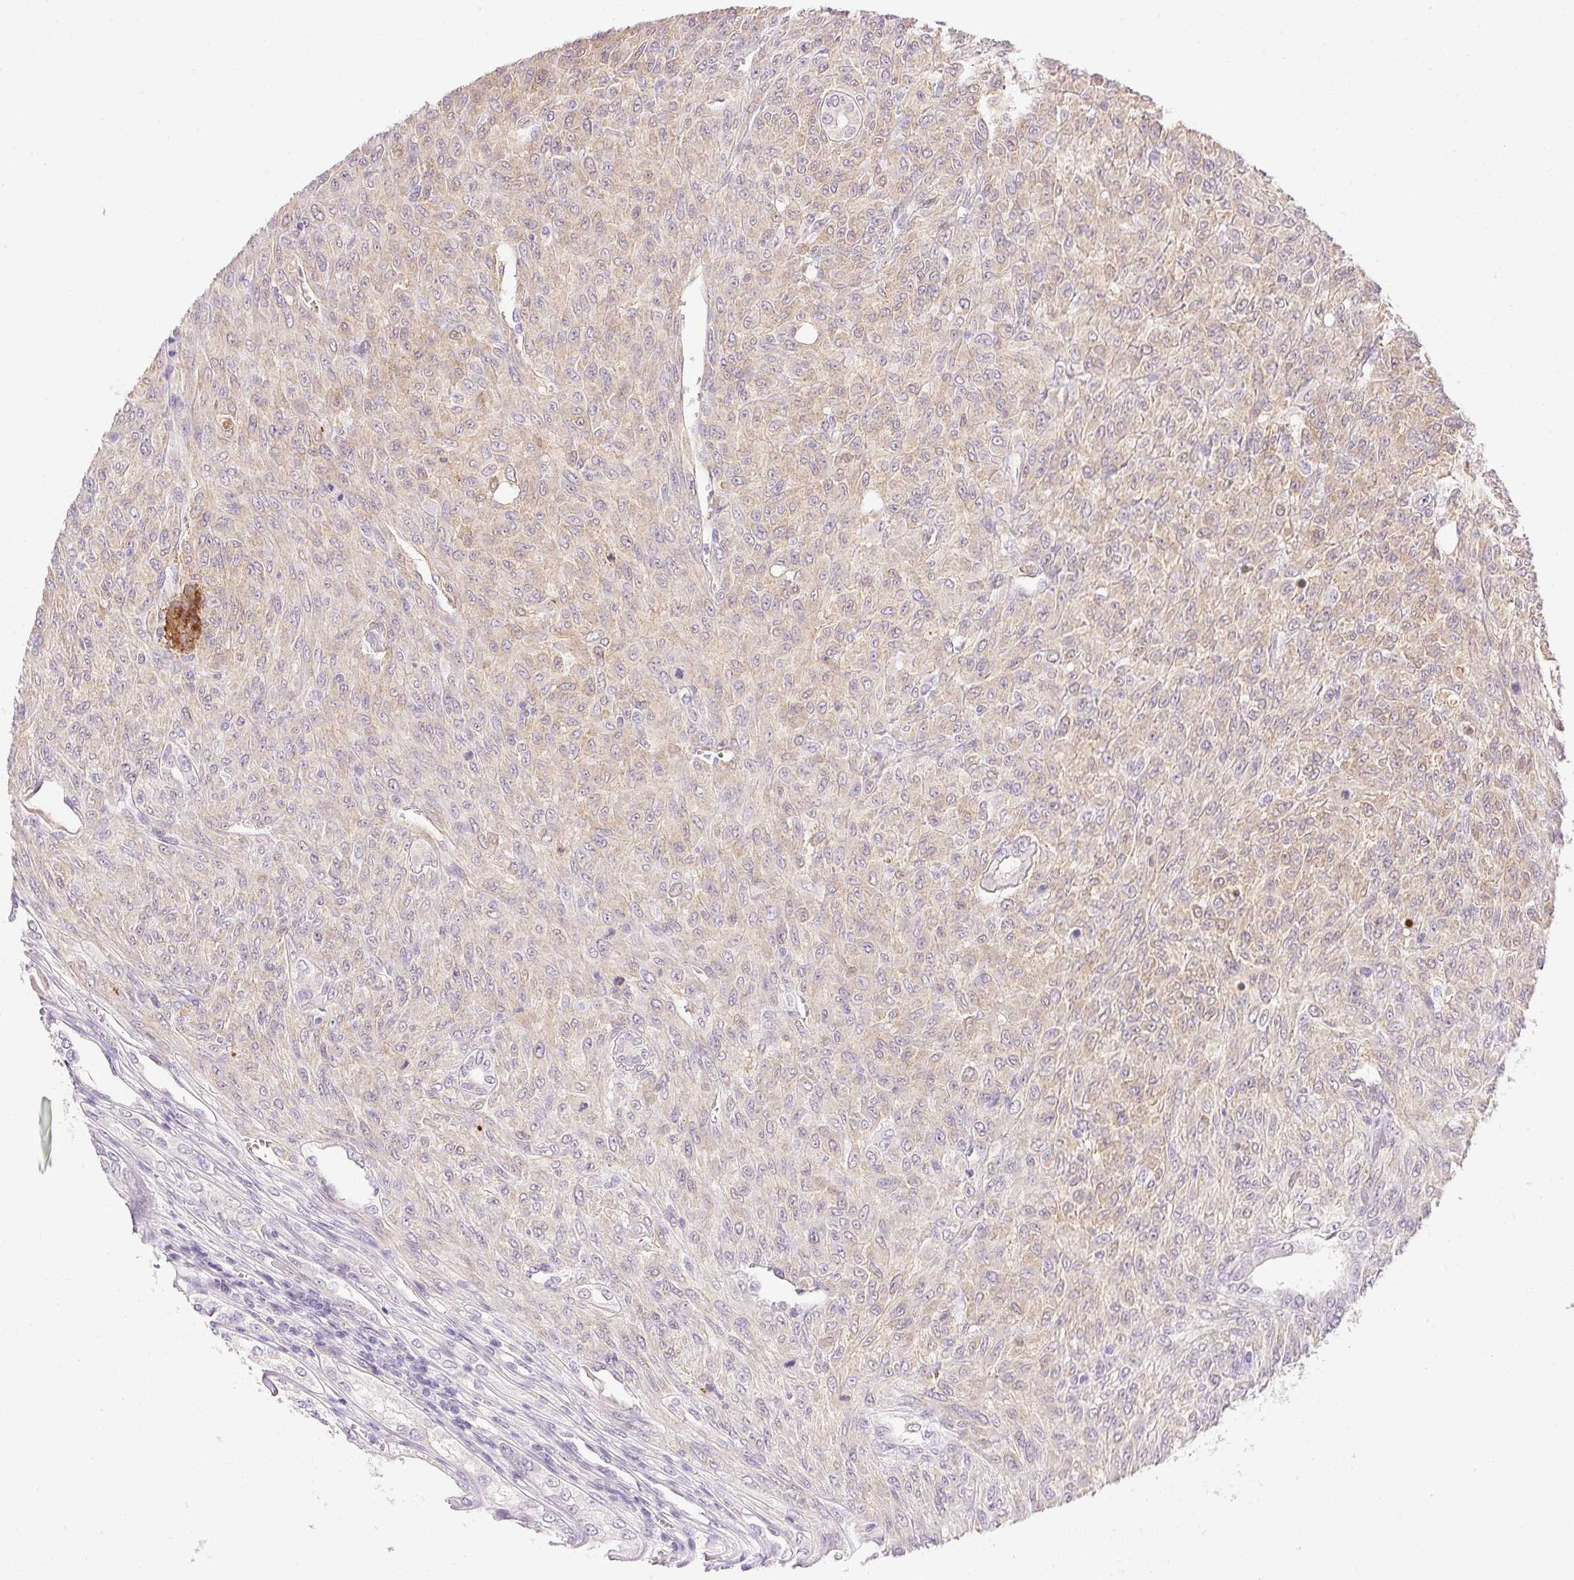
{"staining": {"intensity": "weak", "quantity": ">75%", "location": "cytoplasmic/membranous"}, "tissue": "renal cancer", "cell_type": "Tumor cells", "image_type": "cancer", "snomed": [{"axis": "morphology", "description": "Adenocarcinoma, NOS"}, {"axis": "topography", "description": "Kidney"}], "caption": "DAB immunohistochemical staining of human renal adenocarcinoma shows weak cytoplasmic/membranous protein positivity in approximately >75% of tumor cells.", "gene": "PRL", "patient": {"sex": "male", "age": 58}}